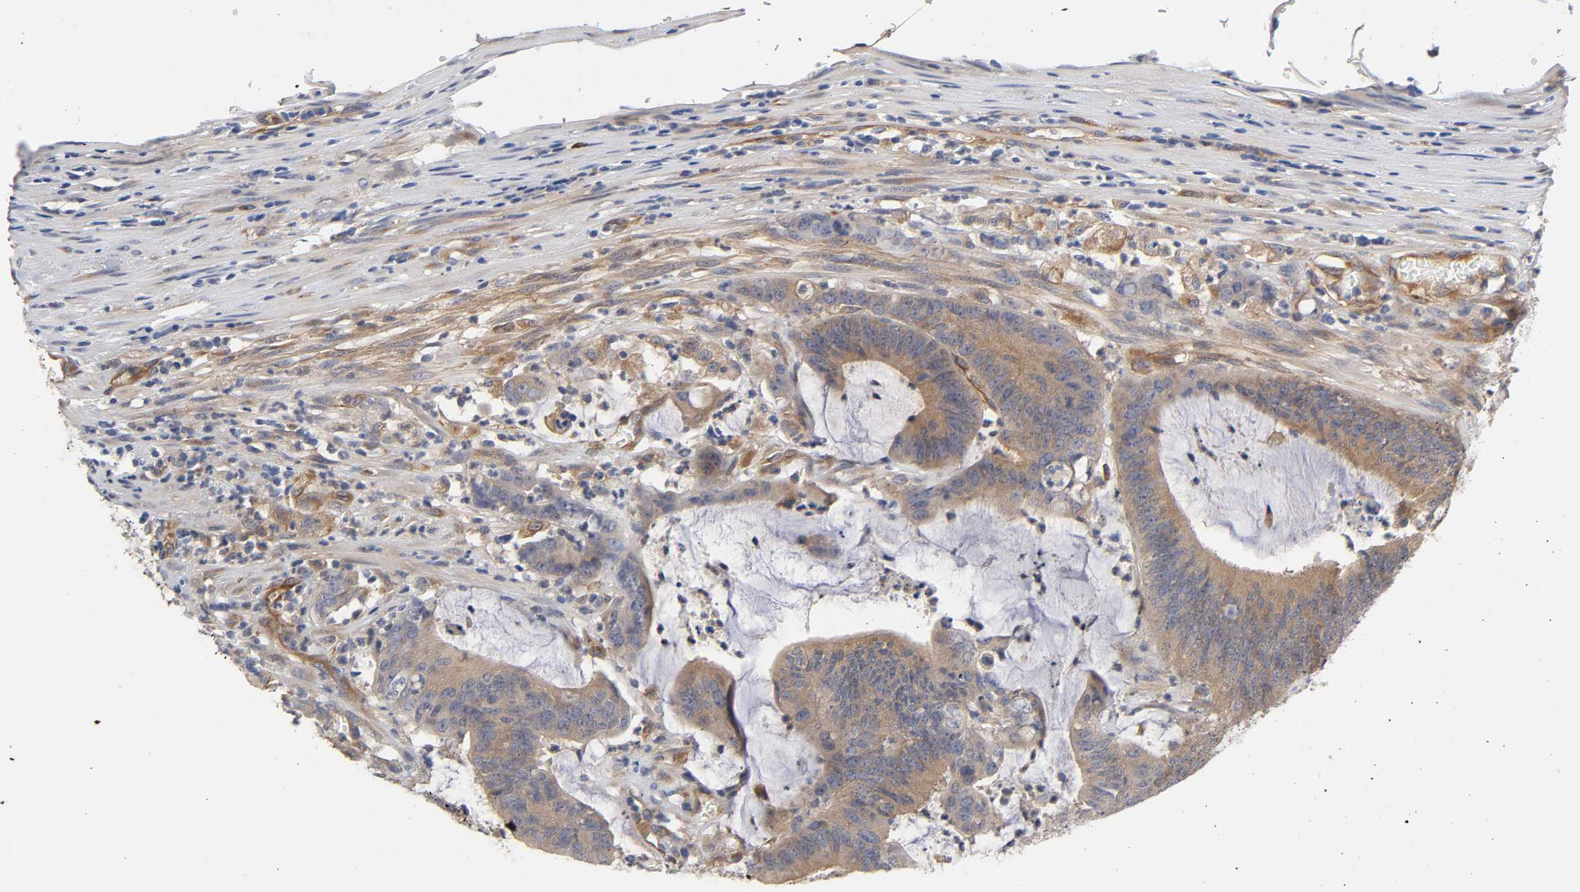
{"staining": {"intensity": "weak", "quantity": ">75%", "location": "cytoplasmic/membranous"}, "tissue": "colorectal cancer", "cell_type": "Tumor cells", "image_type": "cancer", "snomed": [{"axis": "morphology", "description": "Adenocarcinoma, NOS"}, {"axis": "topography", "description": "Rectum"}], "caption": "A high-resolution histopathology image shows IHC staining of colorectal cancer (adenocarcinoma), which displays weak cytoplasmic/membranous expression in approximately >75% of tumor cells.", "gene": "RAB13", "patient": {"sex": "female", "age": 66}}